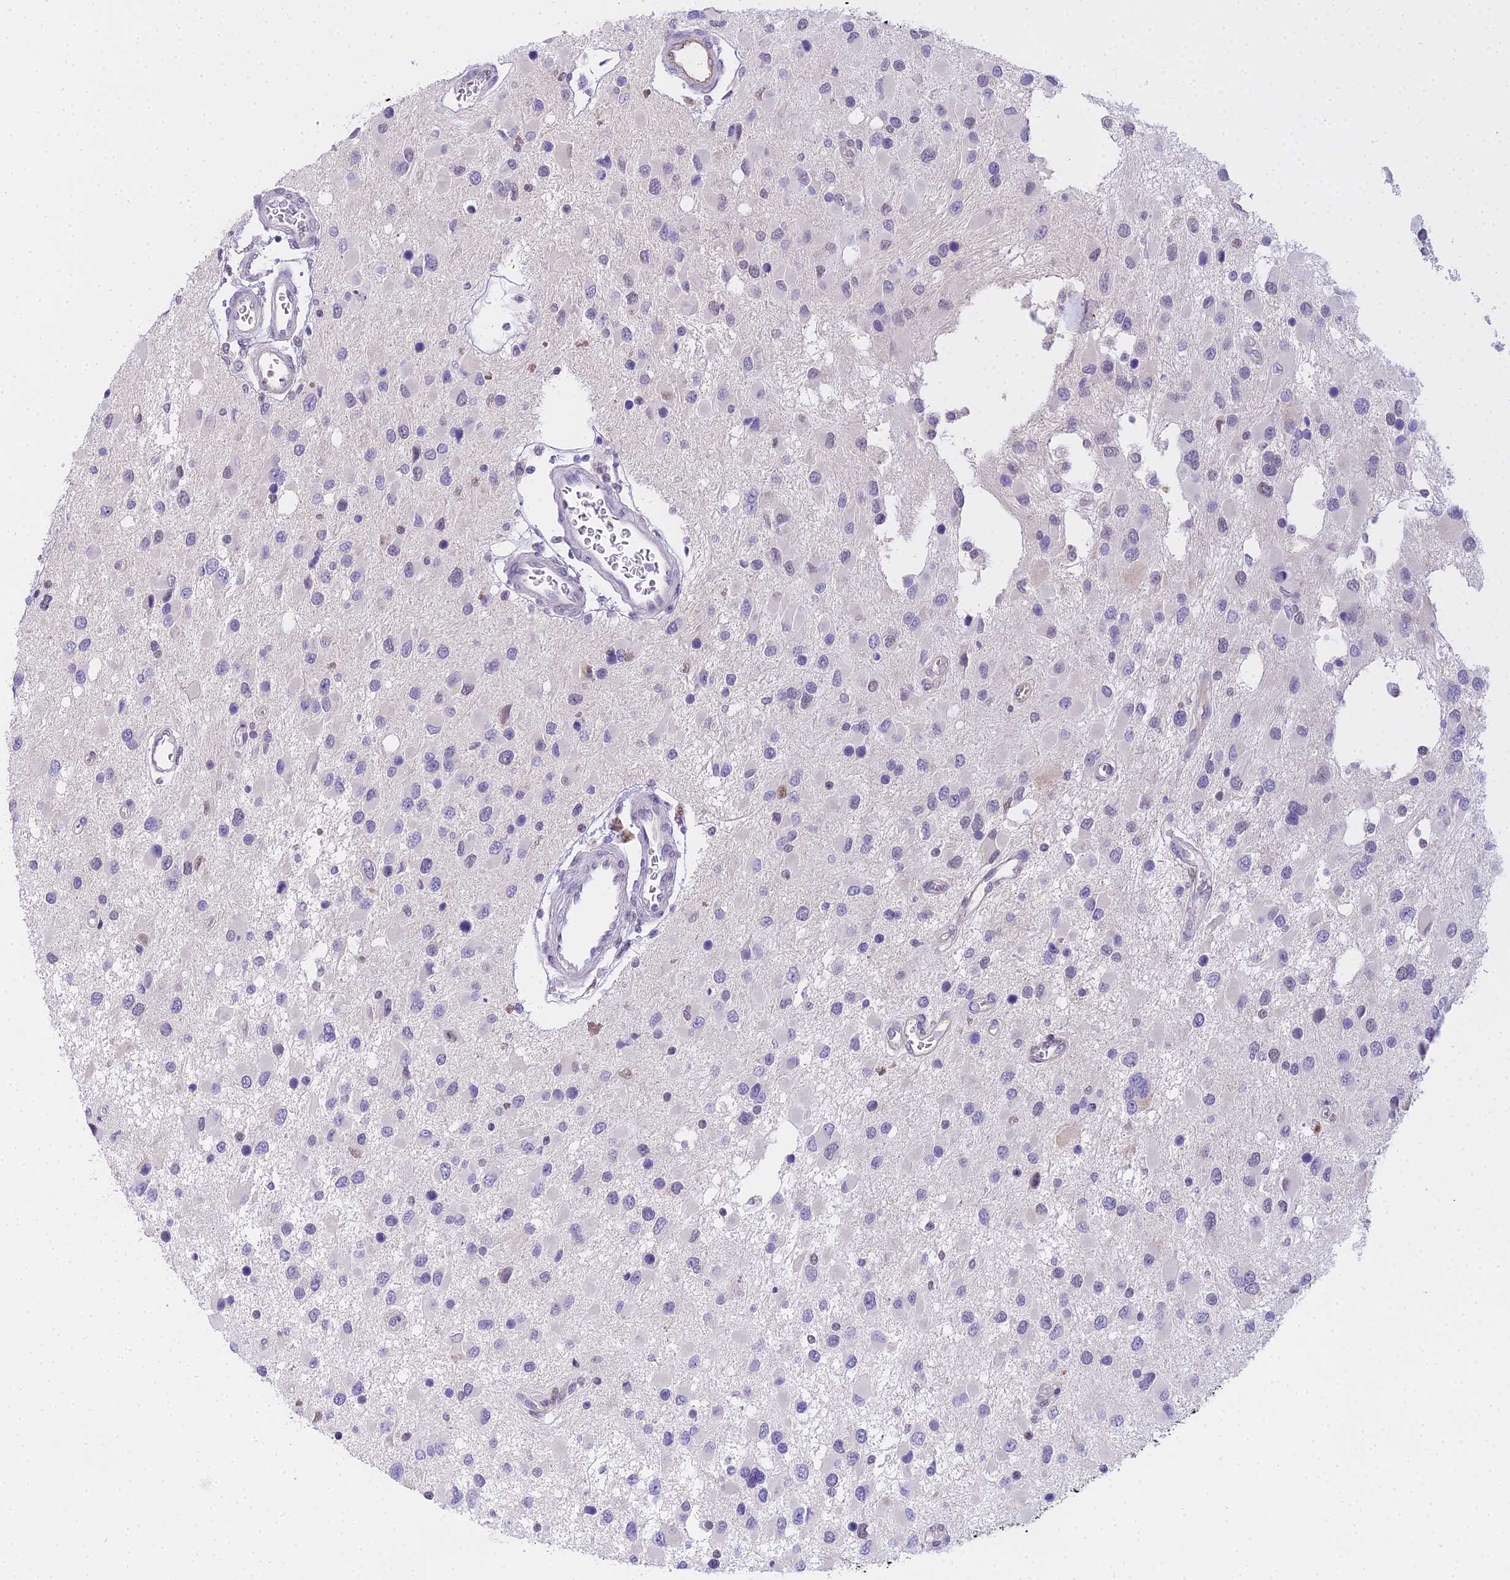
{"staining": {"intensity": "negative", "quantity": "none", "location": "none"}, "tissue": "glioma", "cell_type": "Tumor cells", "image_type": "cancer", "snomed": [{"axis": "morphology", "description": "Glioma, malignant, High grade"}, {"axis": "topography", "description": "Brain"}], "caption": "Glioma stained for a protein using IHC shows no staining tumor cells.", "gene": "MAT2A", "patient": {"sex": "male", "age": 53}}